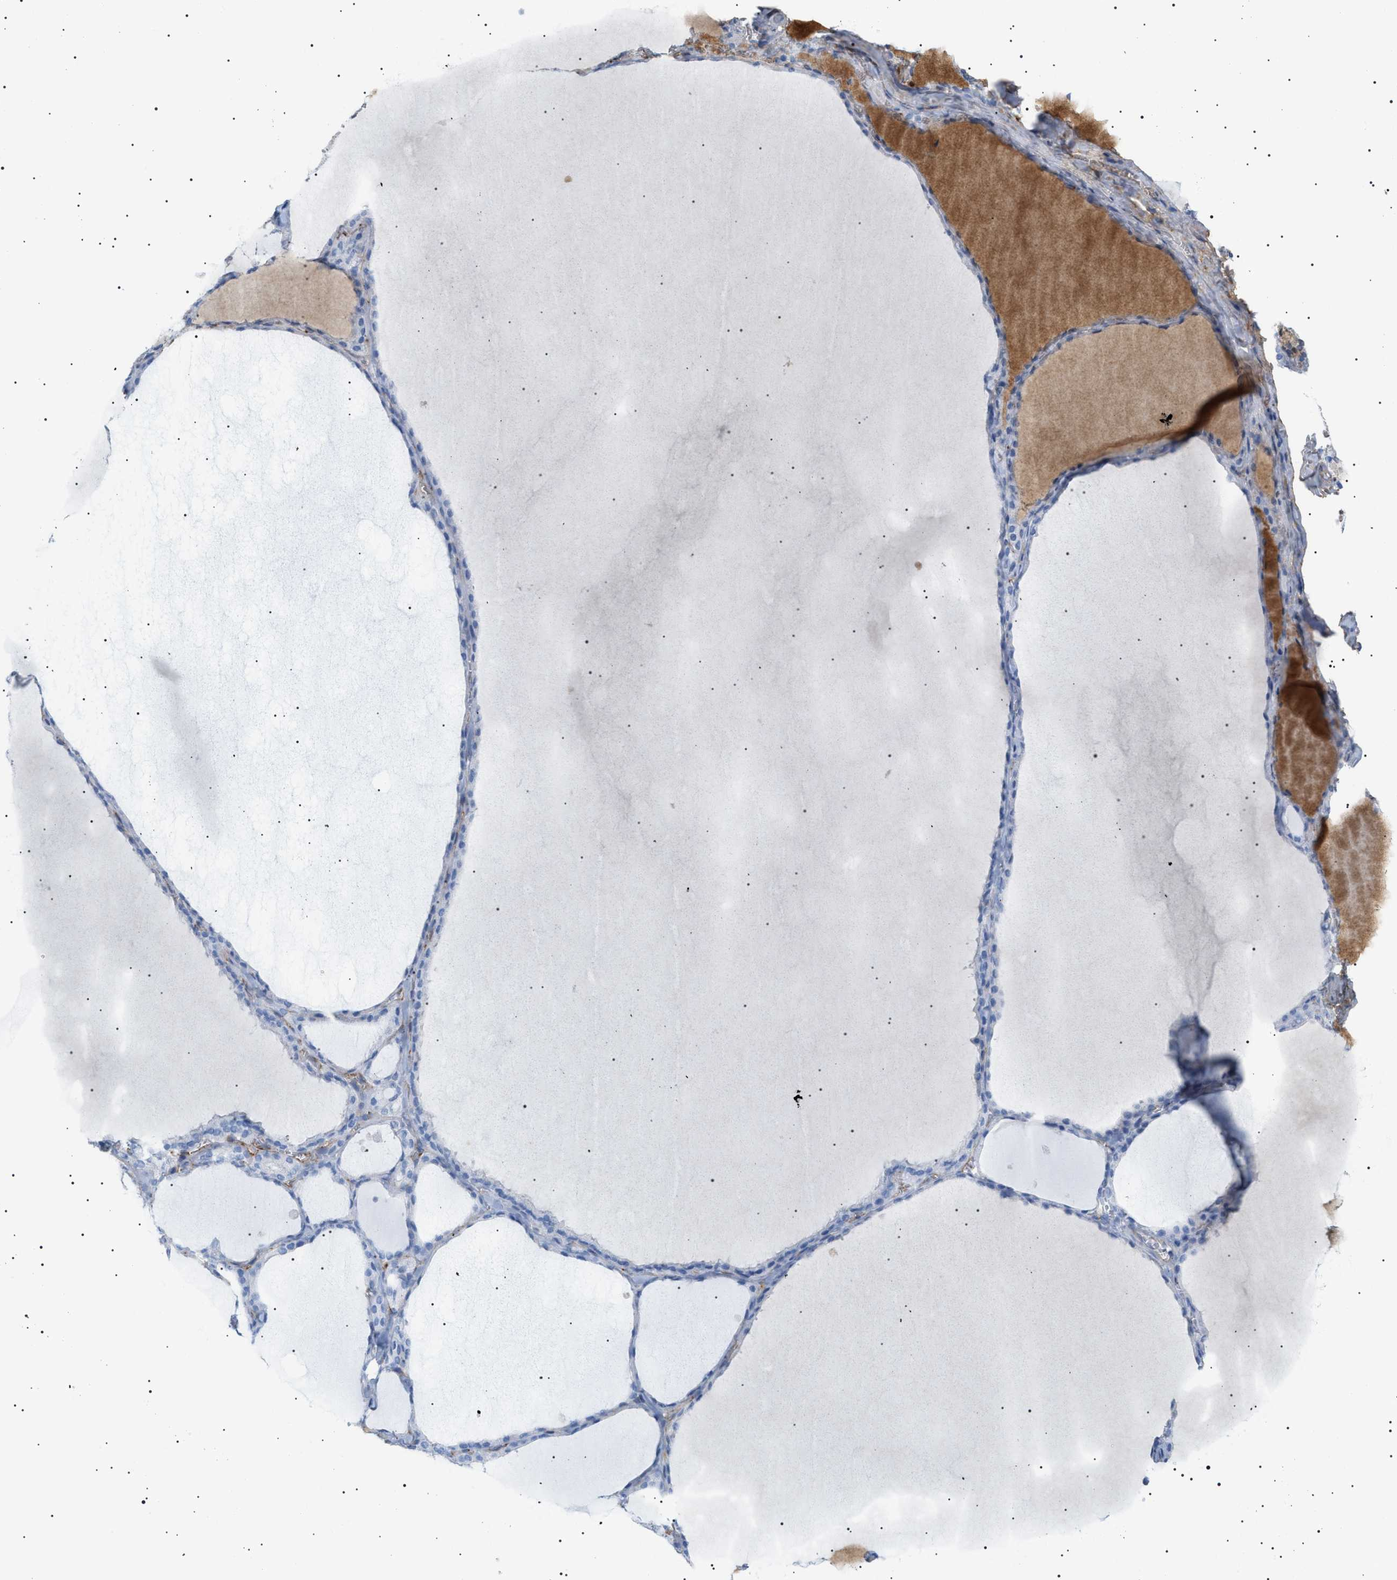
{"staining": {"intensity": "negative", "quantity": "none", "location": "none"}, "tissue": "thyroid gland", "cell_type": "Glandular cells", "image_type": "normal", "snomed": [{"axis": "morphology", "description": "Normal tissue, NOS"}, {"axis": "topography", "description": "Thyroid gland"}], "caption": "This is an IHC photomicrograph of normal thyroid gland. There is no positivity in glandular cells.", "gene": "LPA", "patient": {"sex": "male", "age": 56}}